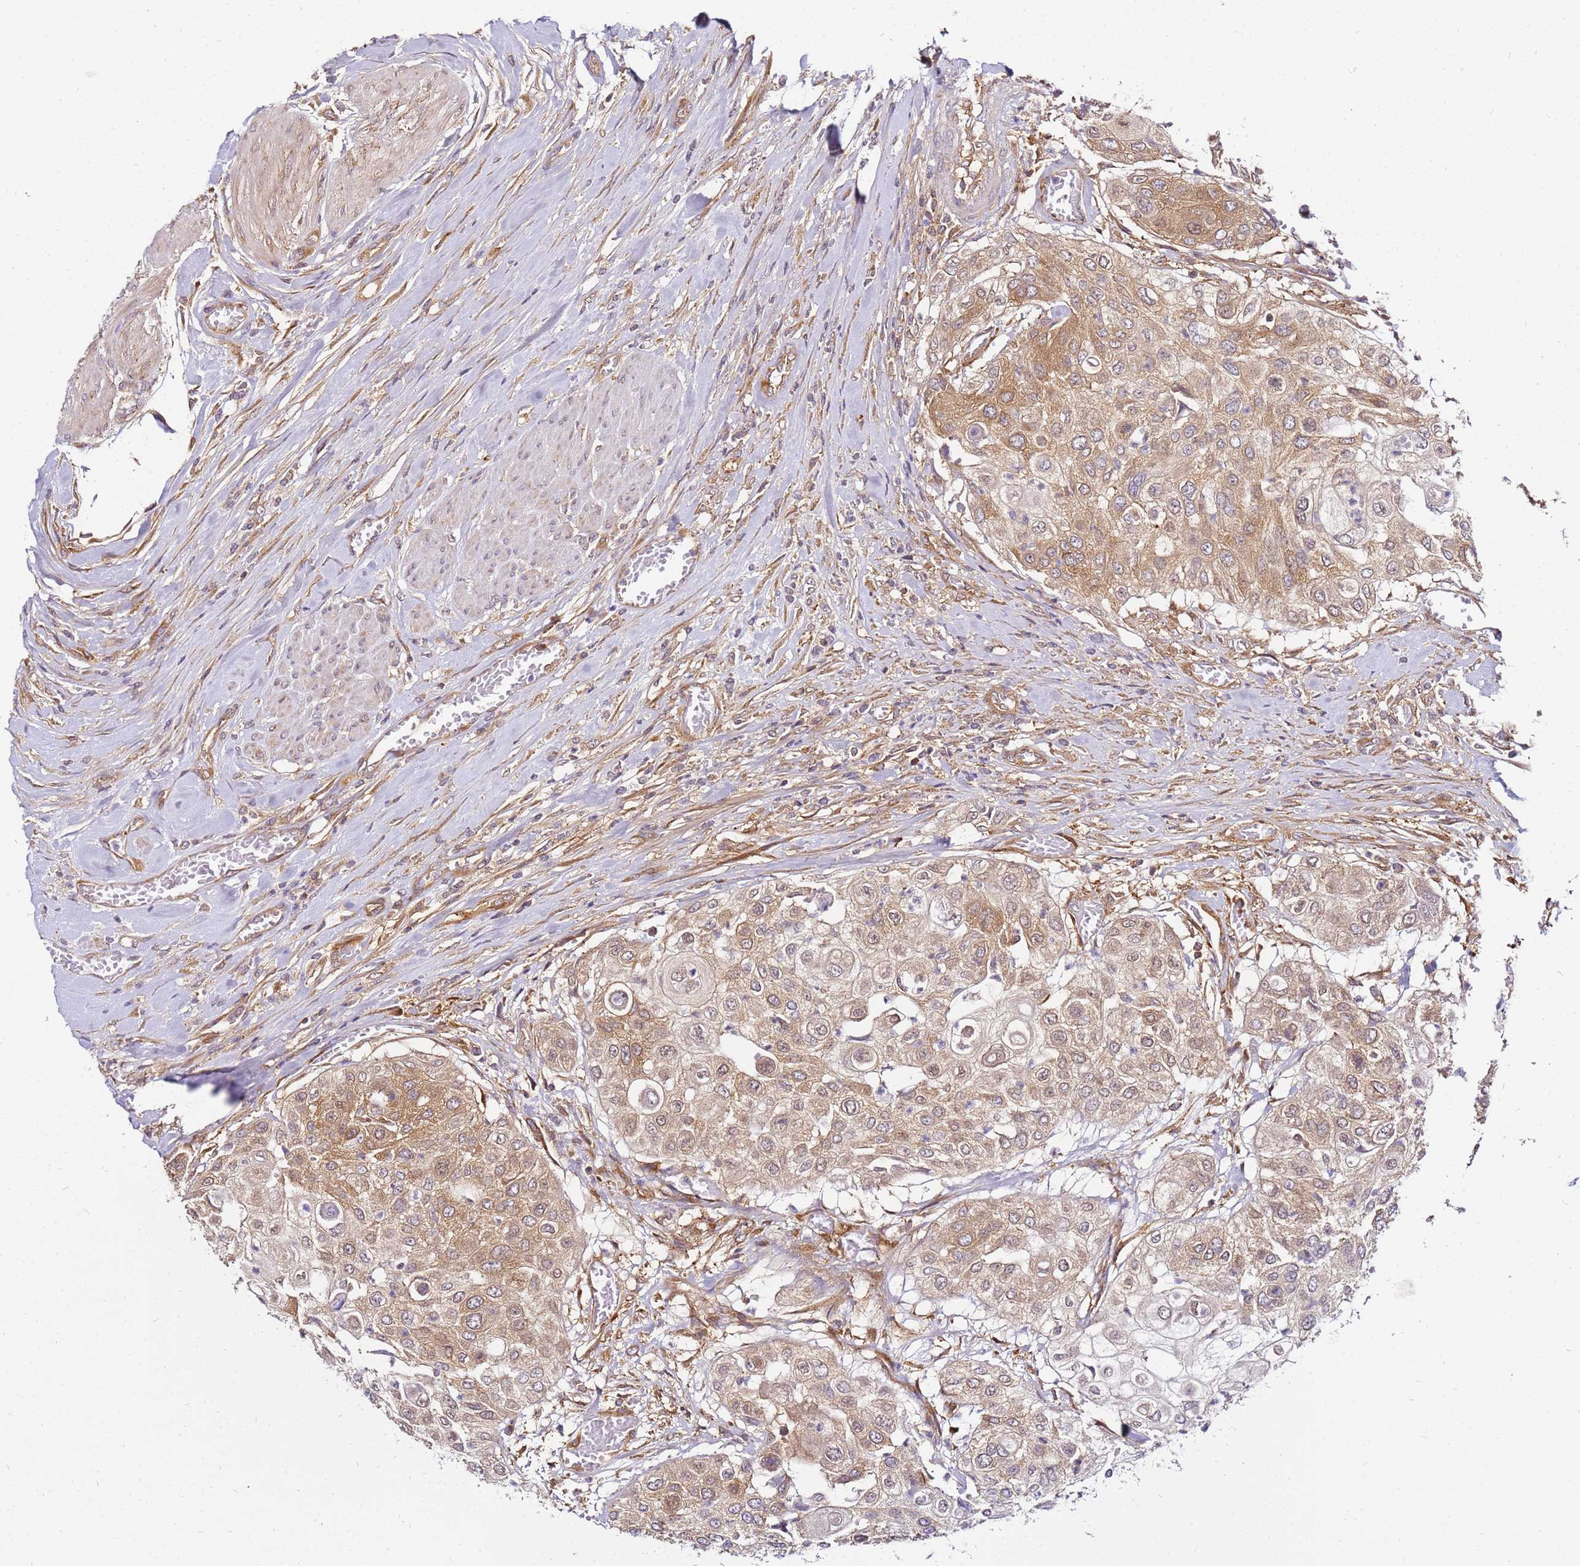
{"staining": {"intensity": "moderate", "quantity": ">75%", "location": "cytoplasmic/membranous"}, "tissue": "urothelial cancer", "cell_type": "Tumor cells", "image_type": "cancer", "snomed": [{"axis": "morphology", "description": "Urothelial carcinoma, High grade"}, {"axis": "topography", "description": "Urinary bladder"}], "caption": "Urothelial cancer stained with a brown dye reveals moderate cytoplasmic/membranous positive expression in approximately >75% of tumor cells.", "gene": "PIH1D1", "patient": {"sex": "female", "age": 79}}